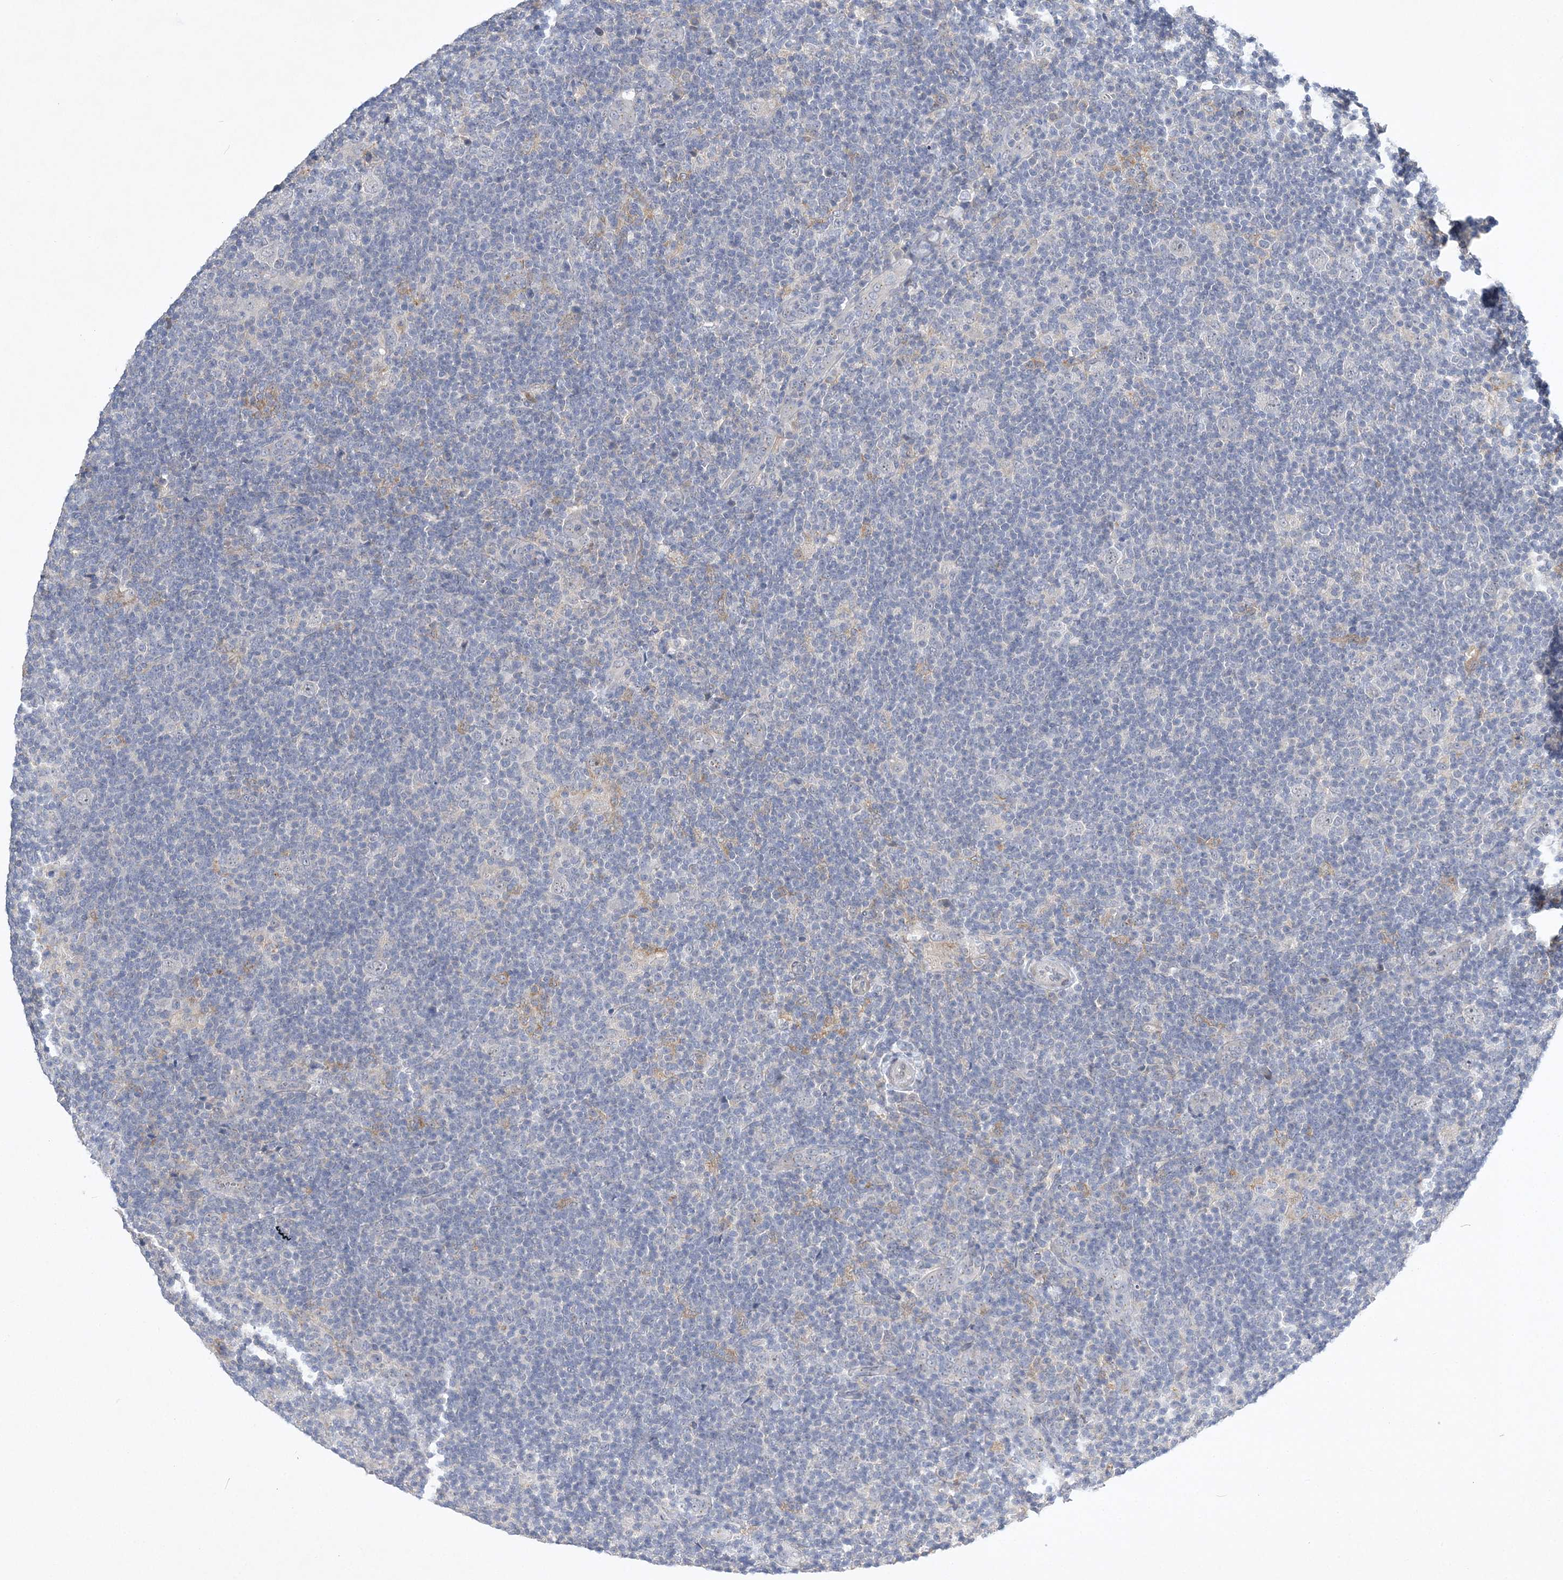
{"staining": {"intensity": "negative", "quantity": "none", "location": "none"}, "tissue": "lymphoma", "cell_type": "Tumor cells", "image_type": "cancer", "snomed": [{"axis": "morphology", "description": "Hodgkin's disease, NOS"}, {"axis": "topography", "description": "Lymph node"}], "caption": "Tumor cells show no significant staining in Hodgkin's disease. (Brightfield microscopy of DAB (3,3'-diaminobenzidine) immunohistochemistry (IHC) at high magnification).", "gene": "ANKRD35", "patient": {"sex": "female", "age": 57}}